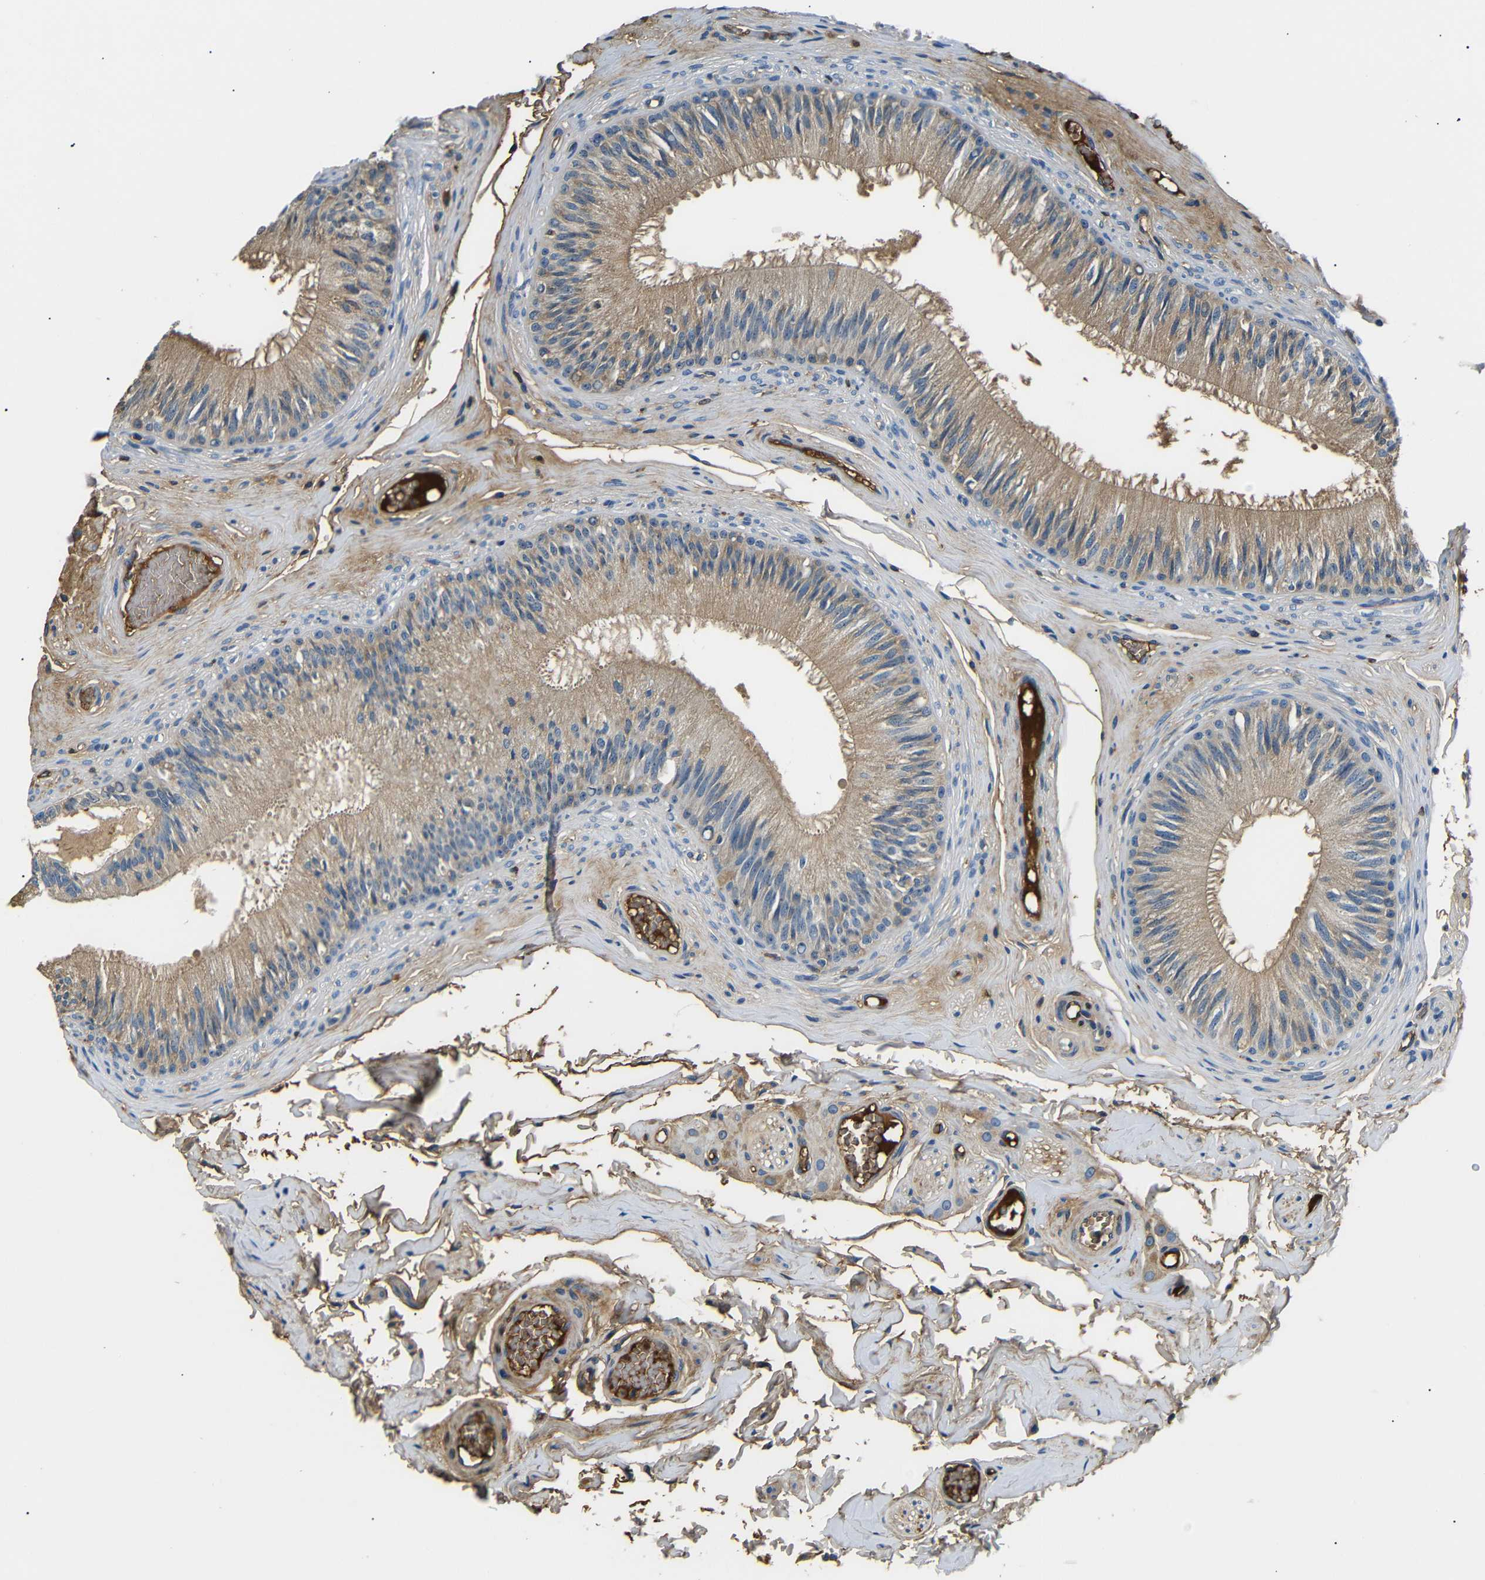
{"staining": {"intensity": "moderate", "quantity": ">75%", "location": "cytoplasmic/membranous"}, "tissue": "epididymis", "cell_type": "Glandular cells", "image_type": "normal", "snomed": [{"axis": "morphology", "description": "Normal tissue, NOS"}, {"axis": "topography", "description": "Testis"}, {"axis": "topography", "description": "Epididymis"}], "caption": "High-power microscopy captured an immunohistochemistry (IHC) image of normal epididymis, revealing moderate cytoplasmic/membranous expression in approximately >75% of glandular cells.", "gene": "LHCGR", "patient": {"sex": "male", "age": 36}}